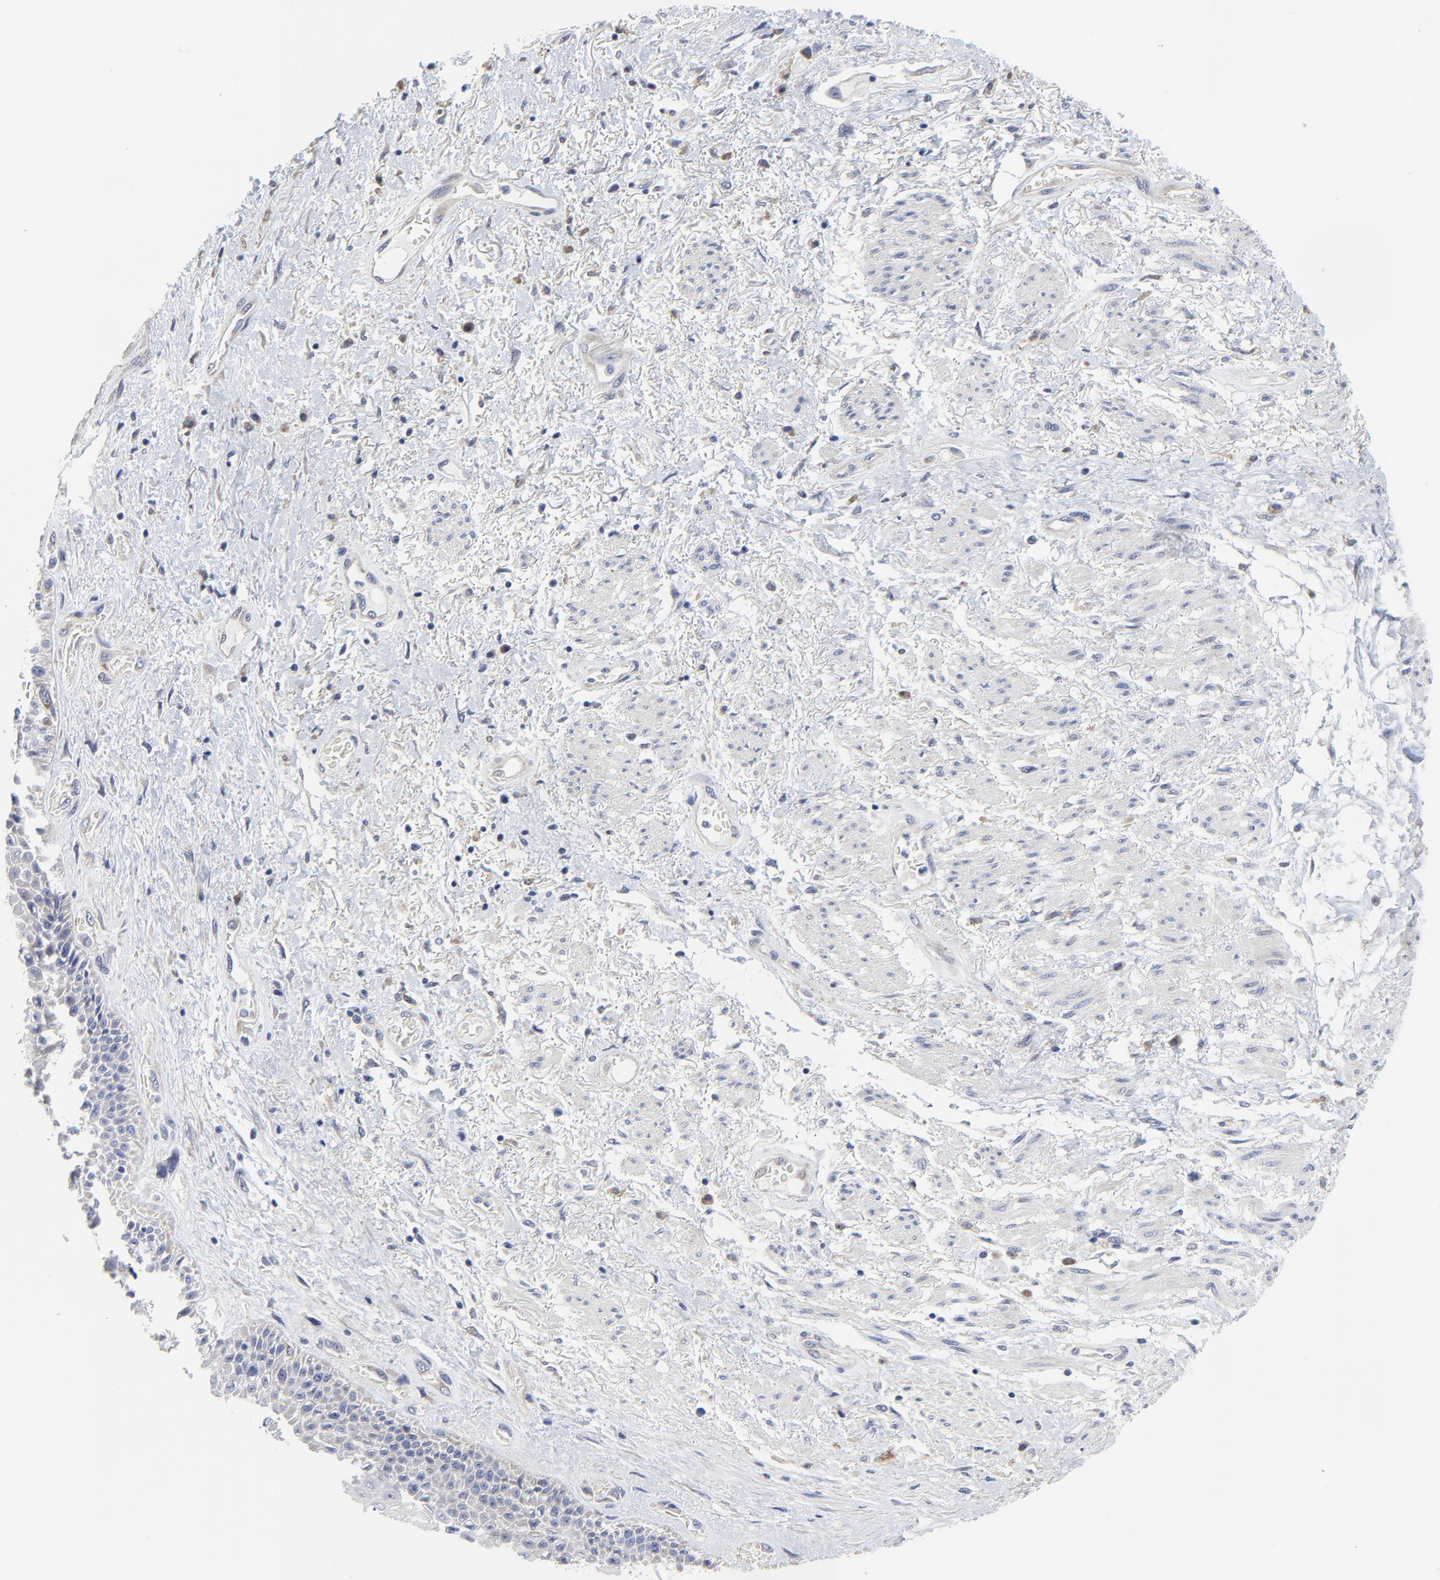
{"staining": {"intensity": "negative", "quantity": "none", "location": "none"}, "tissue": "skin", "cell_type": "Epidermal cells", "image_type": "normal", "snomed": [{"axis": "morphology", "description": "Normal tissue, NOS"}, {"axis": "topography", "description": "Anal"}], "caption": "DAB immunohistochemical staining of unremarkable skin displays no significant expression in epidermal cells.", "gene": "DHRSX", "patient": {"sex": "female", "age": 46}}